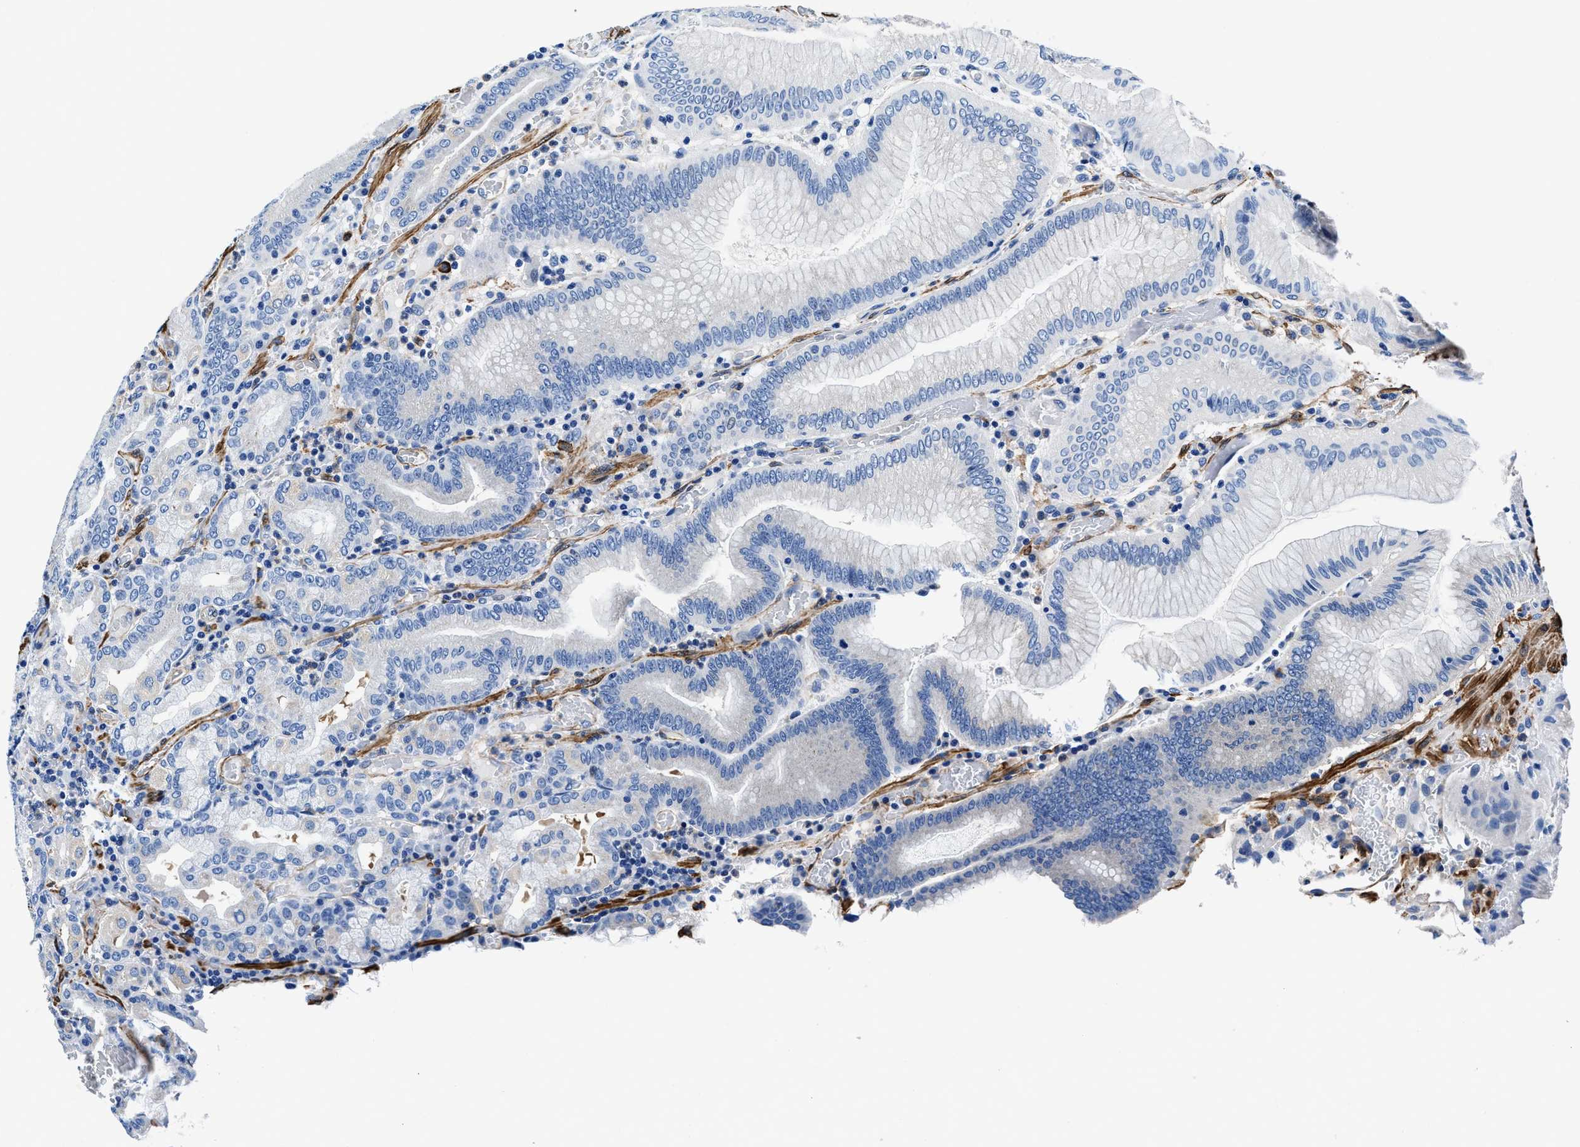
{"staining": {"intensity": "weak", "quantity": "25%-75%", "location": "cytoplasmic/membranous"}, "tissue": "stomach", "cell_type": "Glandular cells", "image_type": "normal", "snomed": [{"axis": "morphology", "description": "Normal tissue, NOS"}, {"axis": "morphology", "description": "Carcinoid, malignant, NOS"}, {"axis": "topography", "description": "Stomach, upper"}], "caption": "Brown immunohistochemical staining in unremarkable stomach displays weak cytoplasmic/membranous expression in approximately 25%-75% of glandular cells.", "gene": "TEX261", "patient": {"sex": "male", "age": 39}}